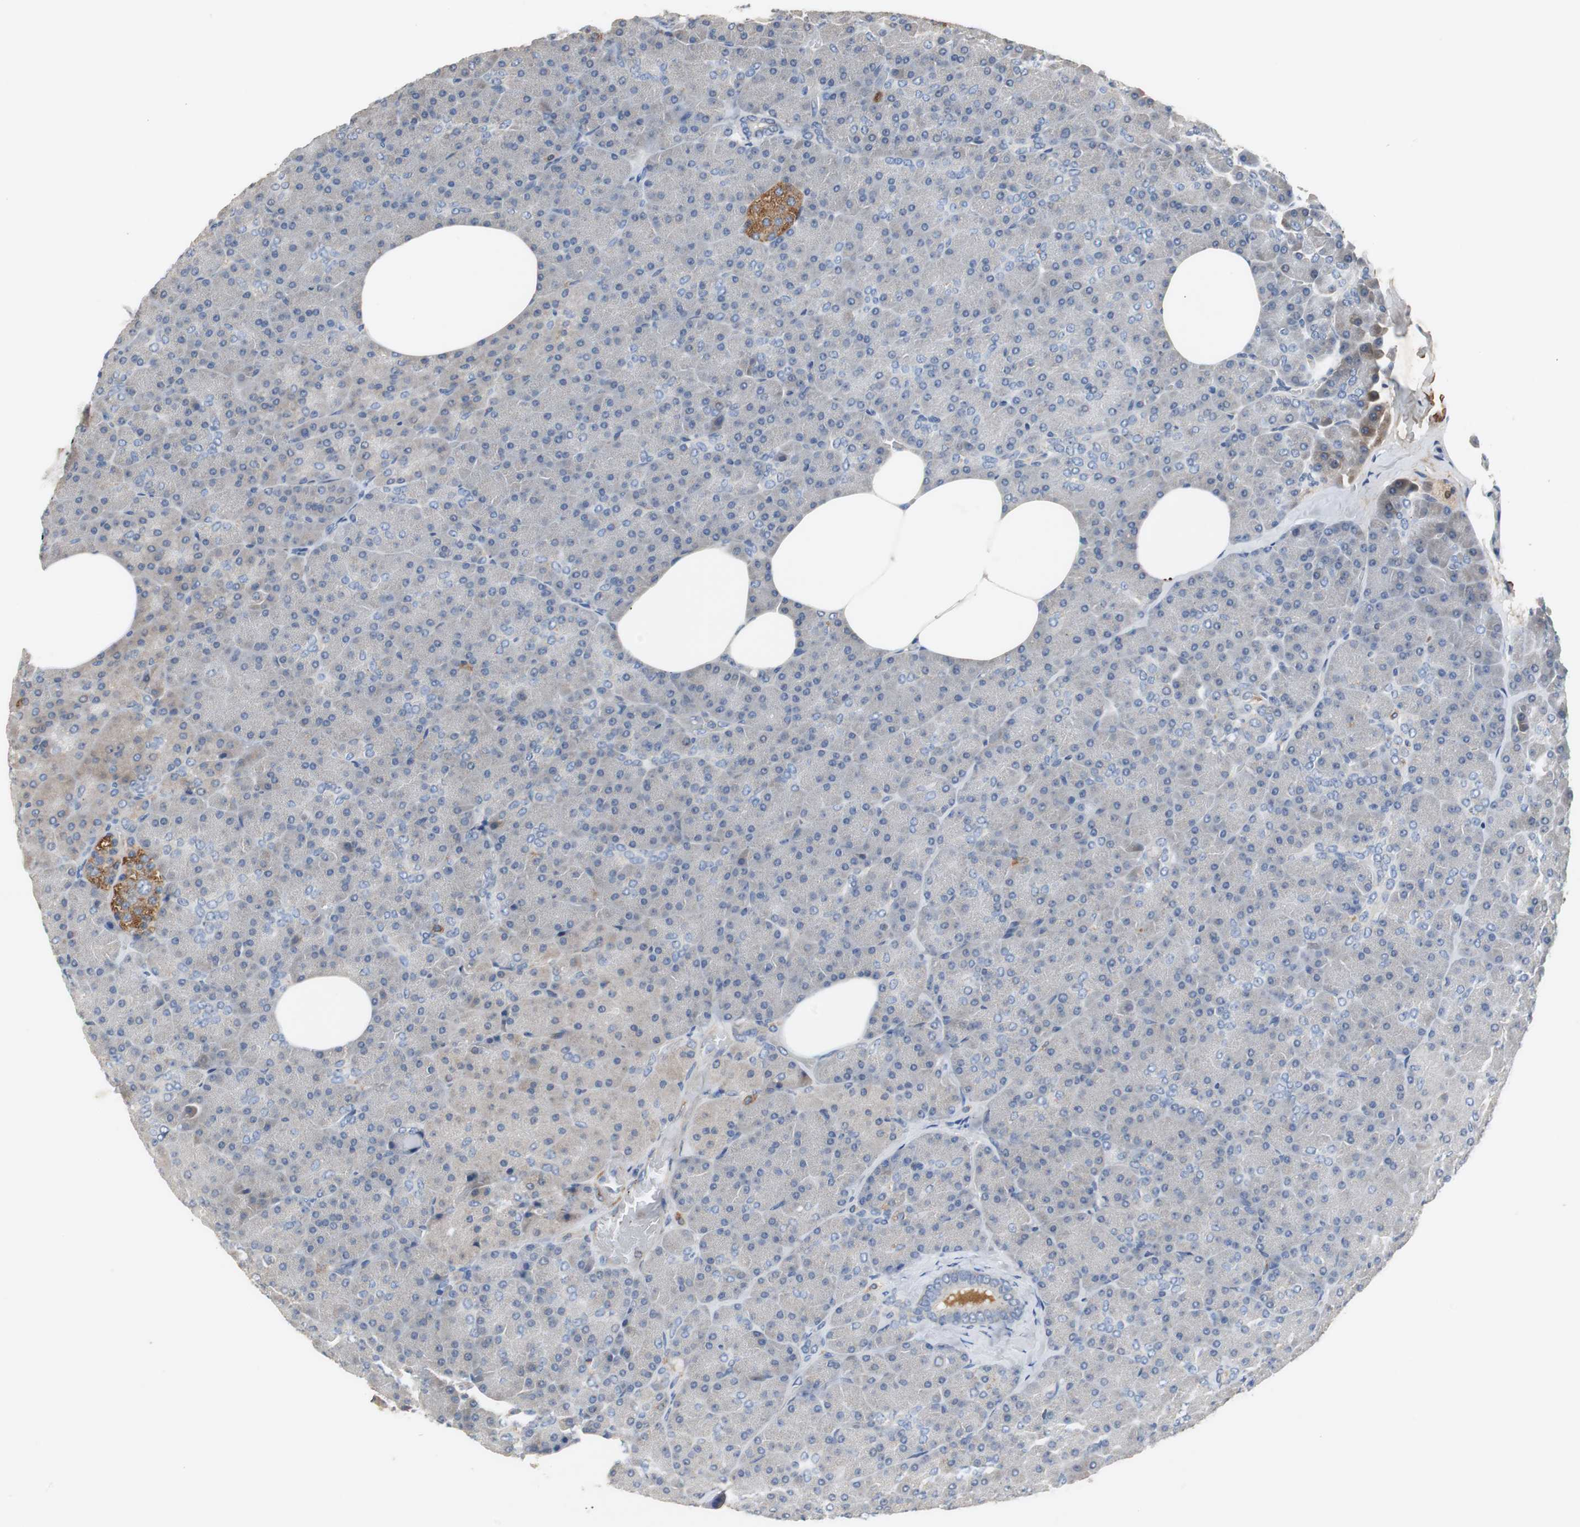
{"staining": {"intensity": "negative", "quantity": "none", "location": "none"}, "tissue": "pancreas", "cell_type": "Exocrine glandular cells", "image_type": "normal", "snomed": [{"axis": "morphology", "description": "Normal tissue, NOS"}, {"axis": "topography", "description": "Pancreas"}], "caption": "Immunohistochemistry photomicrograph of benign pancreas: pancreas stained with DAB (3,3'-diaminobenzidine) shows no significant protein expression in exocrine glandular cells.", "gene": "SORT1", "patient": {"sex": "female", "age": 35}}